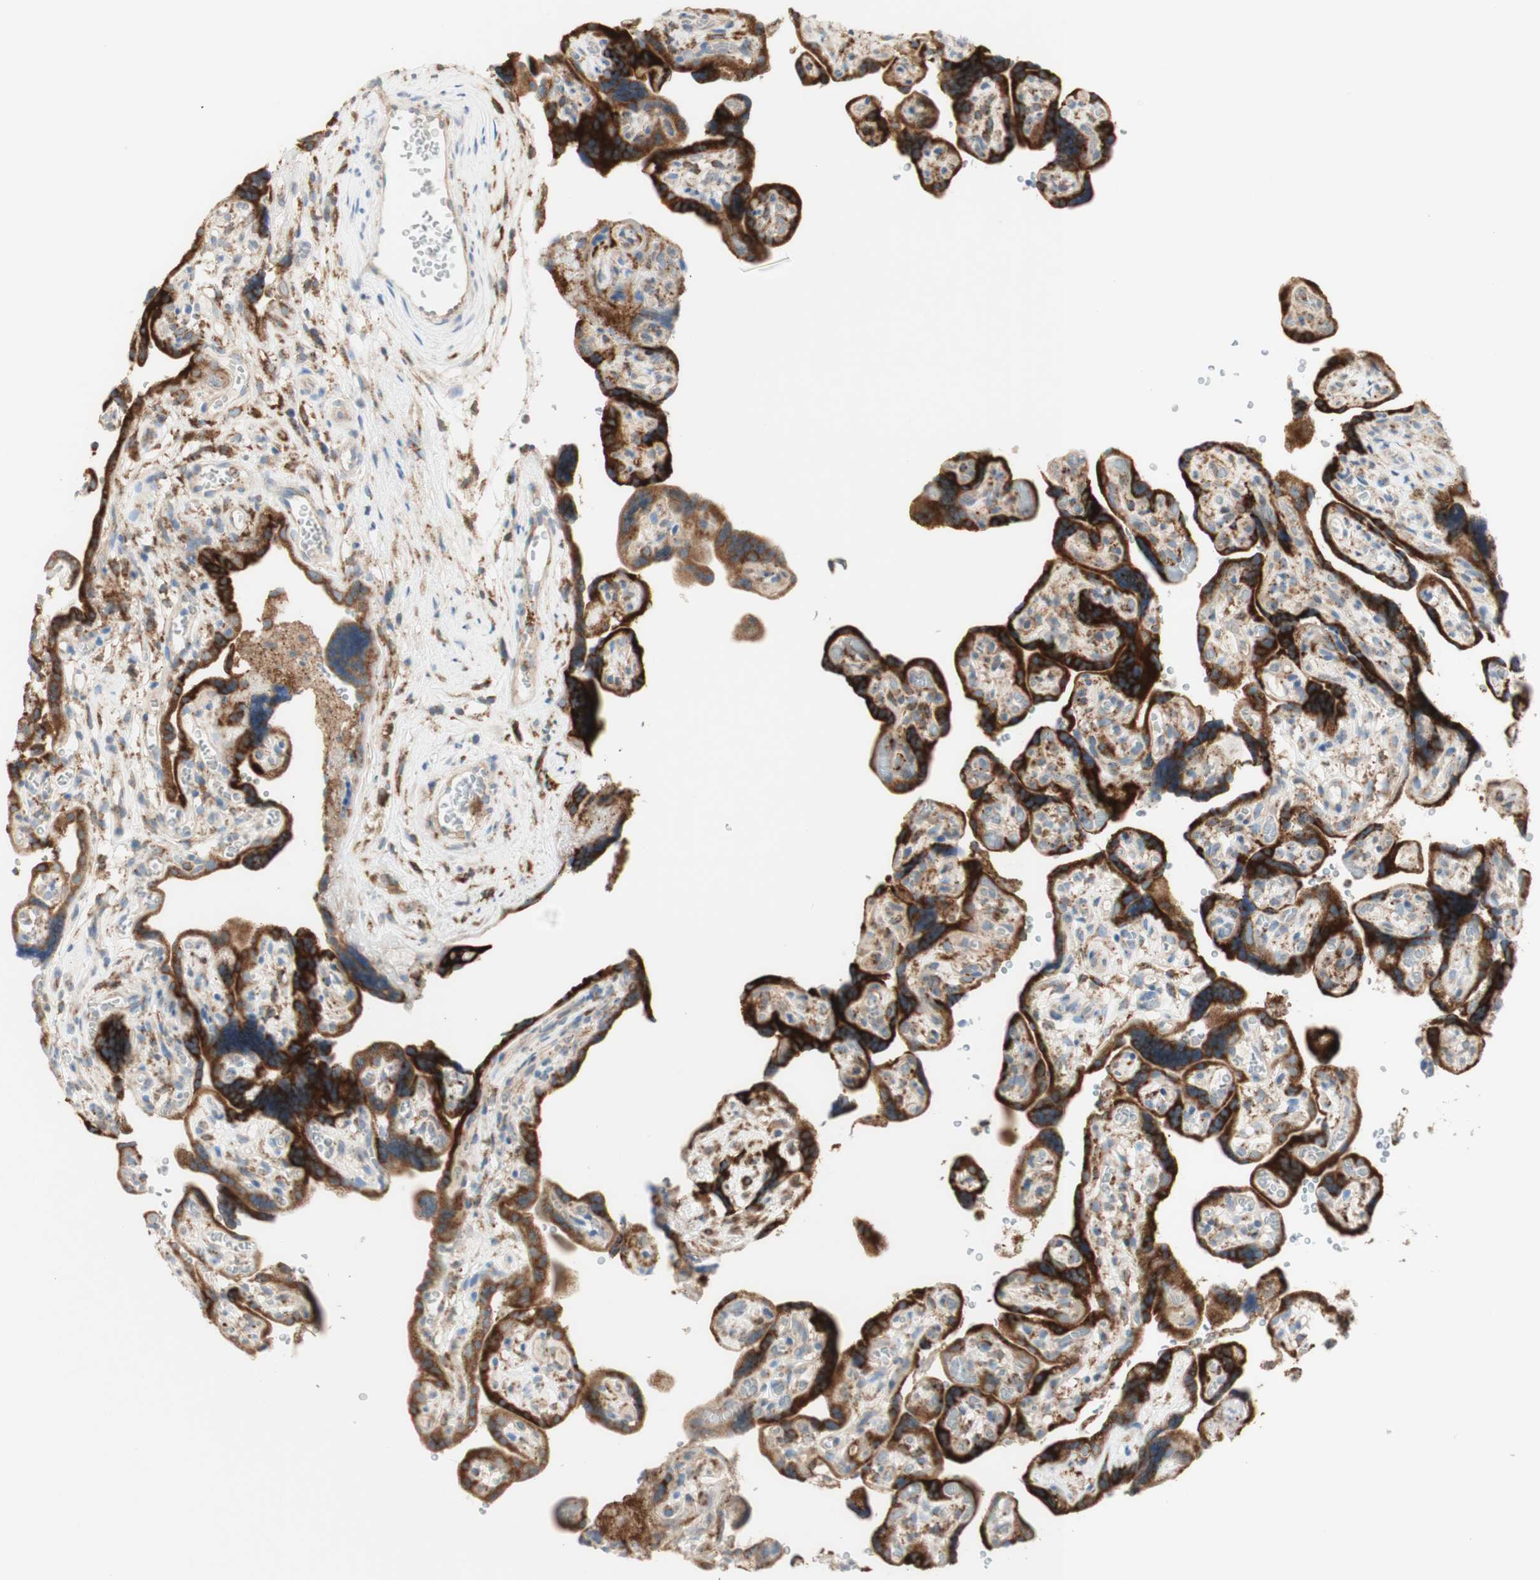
{"staining": {"intensity": "strong", "quantity": ">75%", "location": "cytoplasmic/membranous"}, "tissue": "placenta", "cell_type": "Trophoblastic cells", "image_type": "normal", "snomed": [{"axis": "morphology", "description": "Normal tissue, NOS"}, {"axis": "topography", "description": "Placenta"}], "caption": "Immunohistochemistry (DAB) staining of normal human placenta displays strong cytoplasmic/membranous protein expression in about >75% of trophoblastic cells.", "gene": "MANF", "patient": {"sex": "female", "age": 30}}